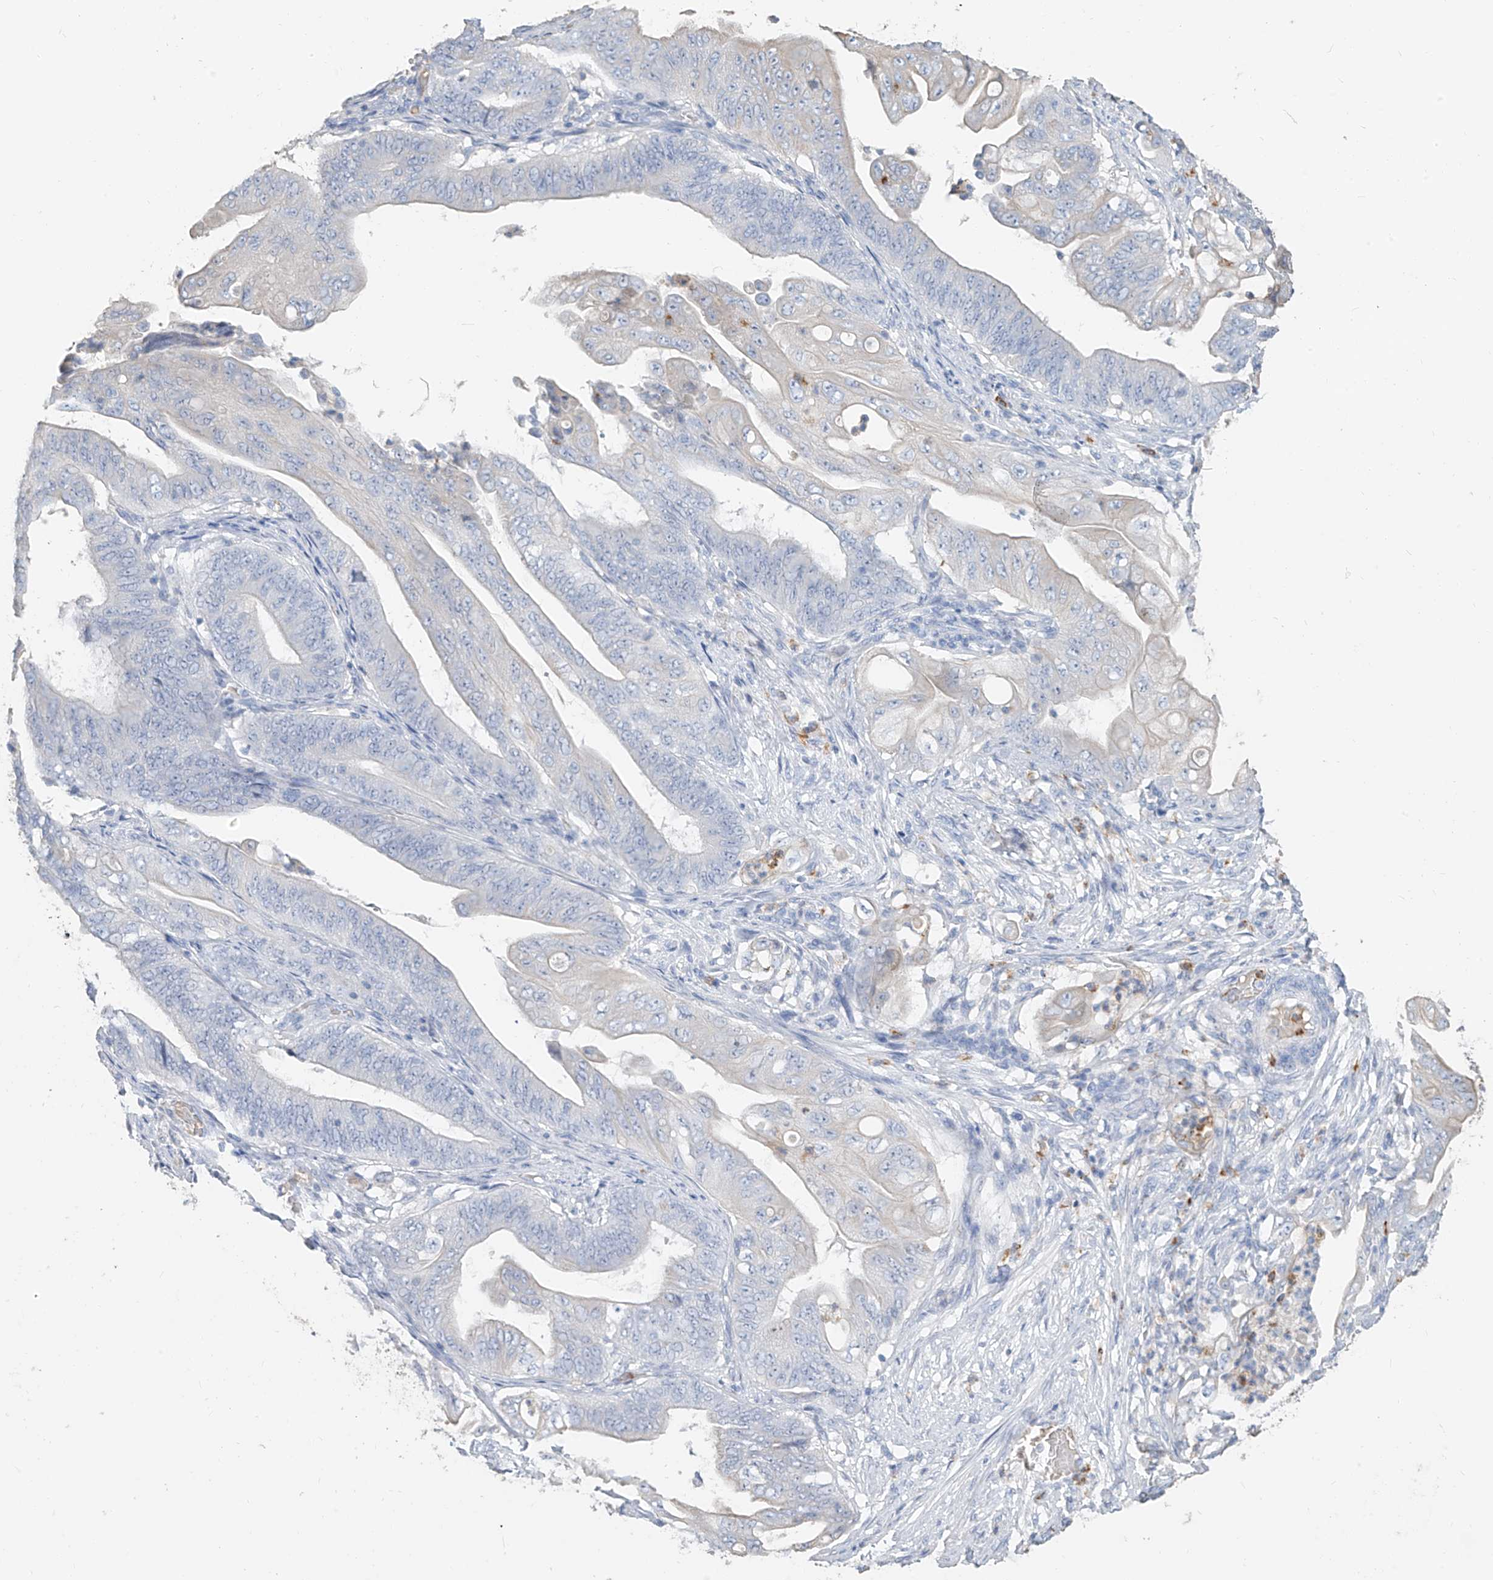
{"staining": {"intensity": "negative", "quantity": "none", "location": "none"}, "tissue": "stomach cancer", "cell_type": "Tumor cells", "image_type": "cancer", "snomed": [{"axis": "morphology", "description": "Adenocarcinoma, NOS"}, {"axis": "topography", "description": "Stomach"}], "caption": "Immunohistochemical staining of human stomach adenocarcinoma reveals no significant expression in tumor cells. Brightfield microscopy of immunohistochemistry stained with DAB (3,3'-diaminobenzidine) (brown) and hematoxylin (blue), captured at high magnification.", "gene": "PAFAH1B3", "patient": {"sex": "female", "age": 73}}